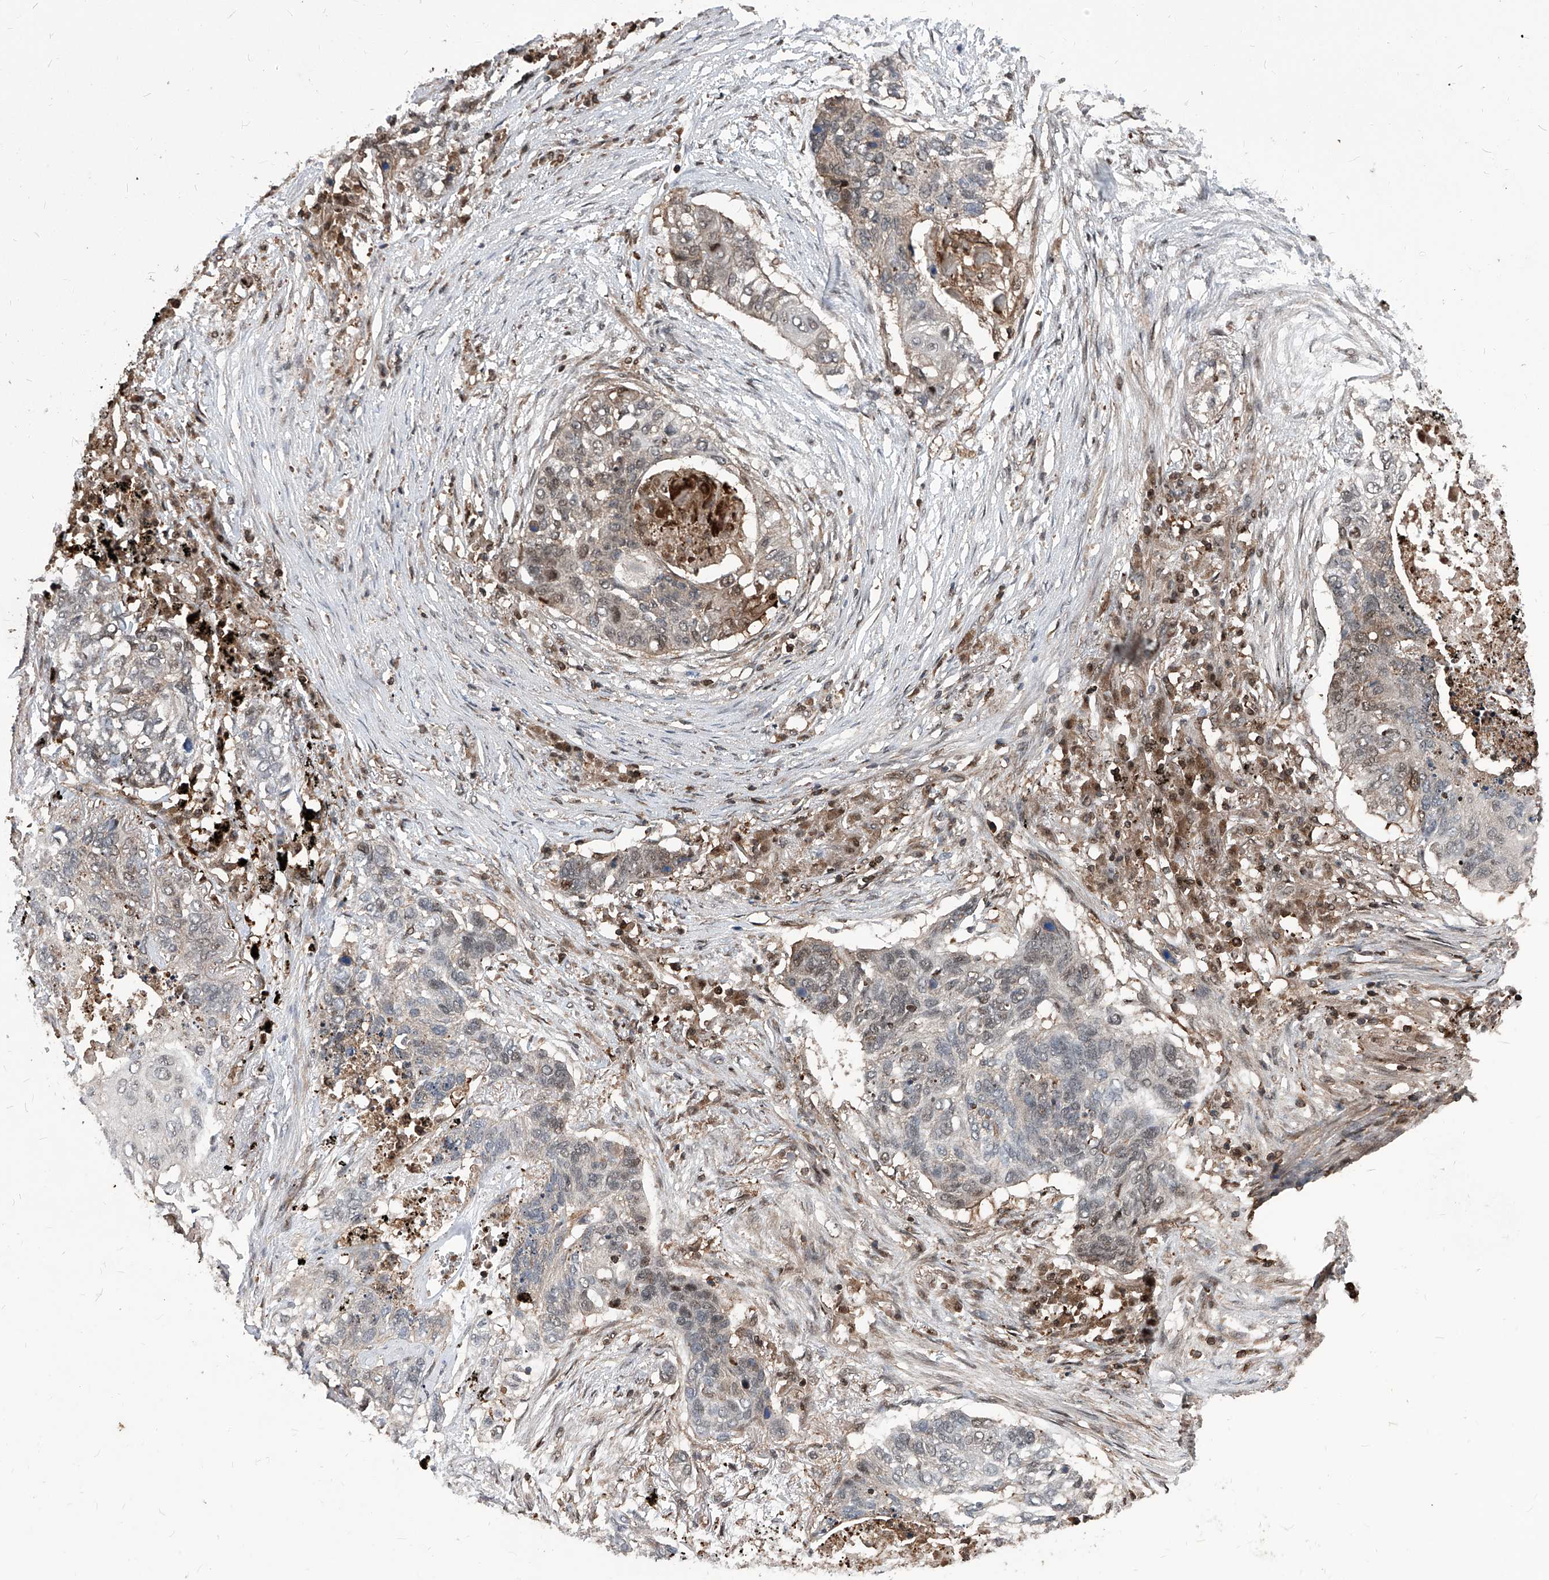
{"staining": {"intensity": "weak", "quantity": "<25%", "location": "cytoplasmic/membranous,nuclear"}, "tissue": "lung cancer", "cell_type": "Tumor cells", "image_type": "cancer", "snomed": [{"axis": "morphology", "description": "Squamous cell carcinoma, NOS"}, {"axis": "topography", "description": "Lung"}], "caption": "This is an immunohistochemistry photomicrograph of human lung cancer (squamous cell carcinoma). There is no staining in tumor cells.", "gene": "PSMB1", "patient": {"sex": "female", "age": 63}}